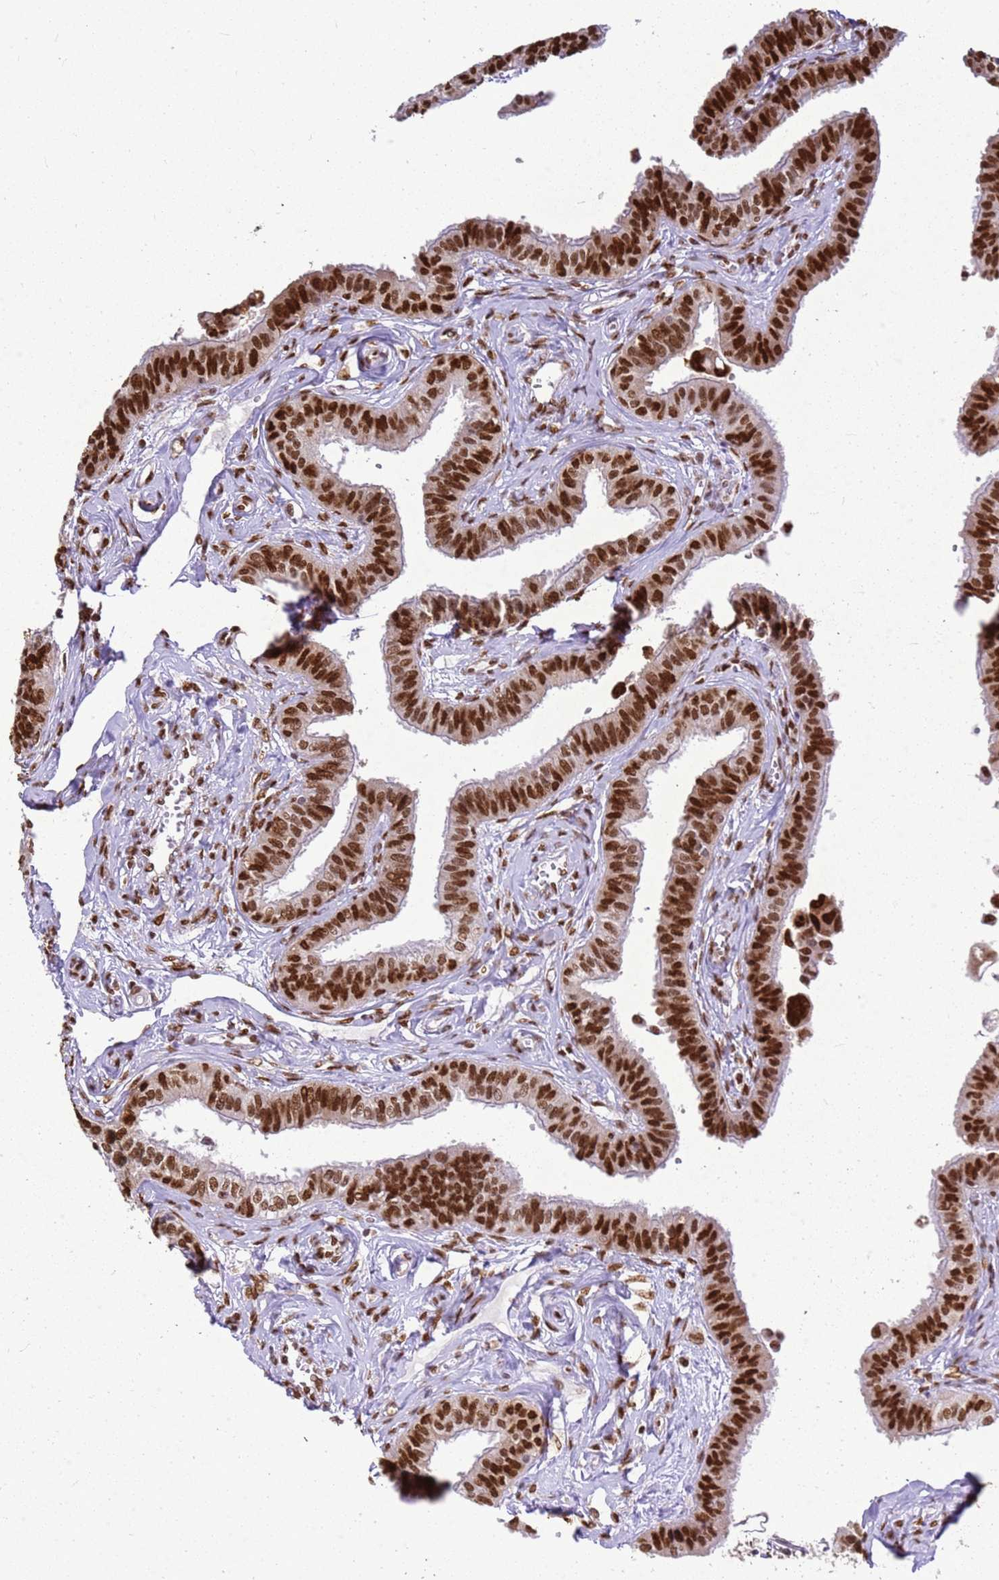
{"staining": {"intensity": "strong", "quantity": ">75%", "location": "nuclear"}, "tissue": "fallopian tube", "cell_type": "Glandular cells", "image_type": "normal", "snomed": [{"axis": "morphology", "description": "Normal tissue, NOS"}, {"axis": "morphology", "description": "Carcinoma, NOS"}, {"axis": "topography", "description": "Fallopian tube"}, {"axis": "topography", "description": "Ovary"}], "caption": "High-magnification brightfield microscopy of unremarkable fallopian tube stained with DAB (brown) and counterstained with hematoxylin (blue). glandular cells exhibit strong nuclear expression is identified in about>75% of cells.", "gene": "APEX1", "patient": {"sex": "female", "age": 59}}